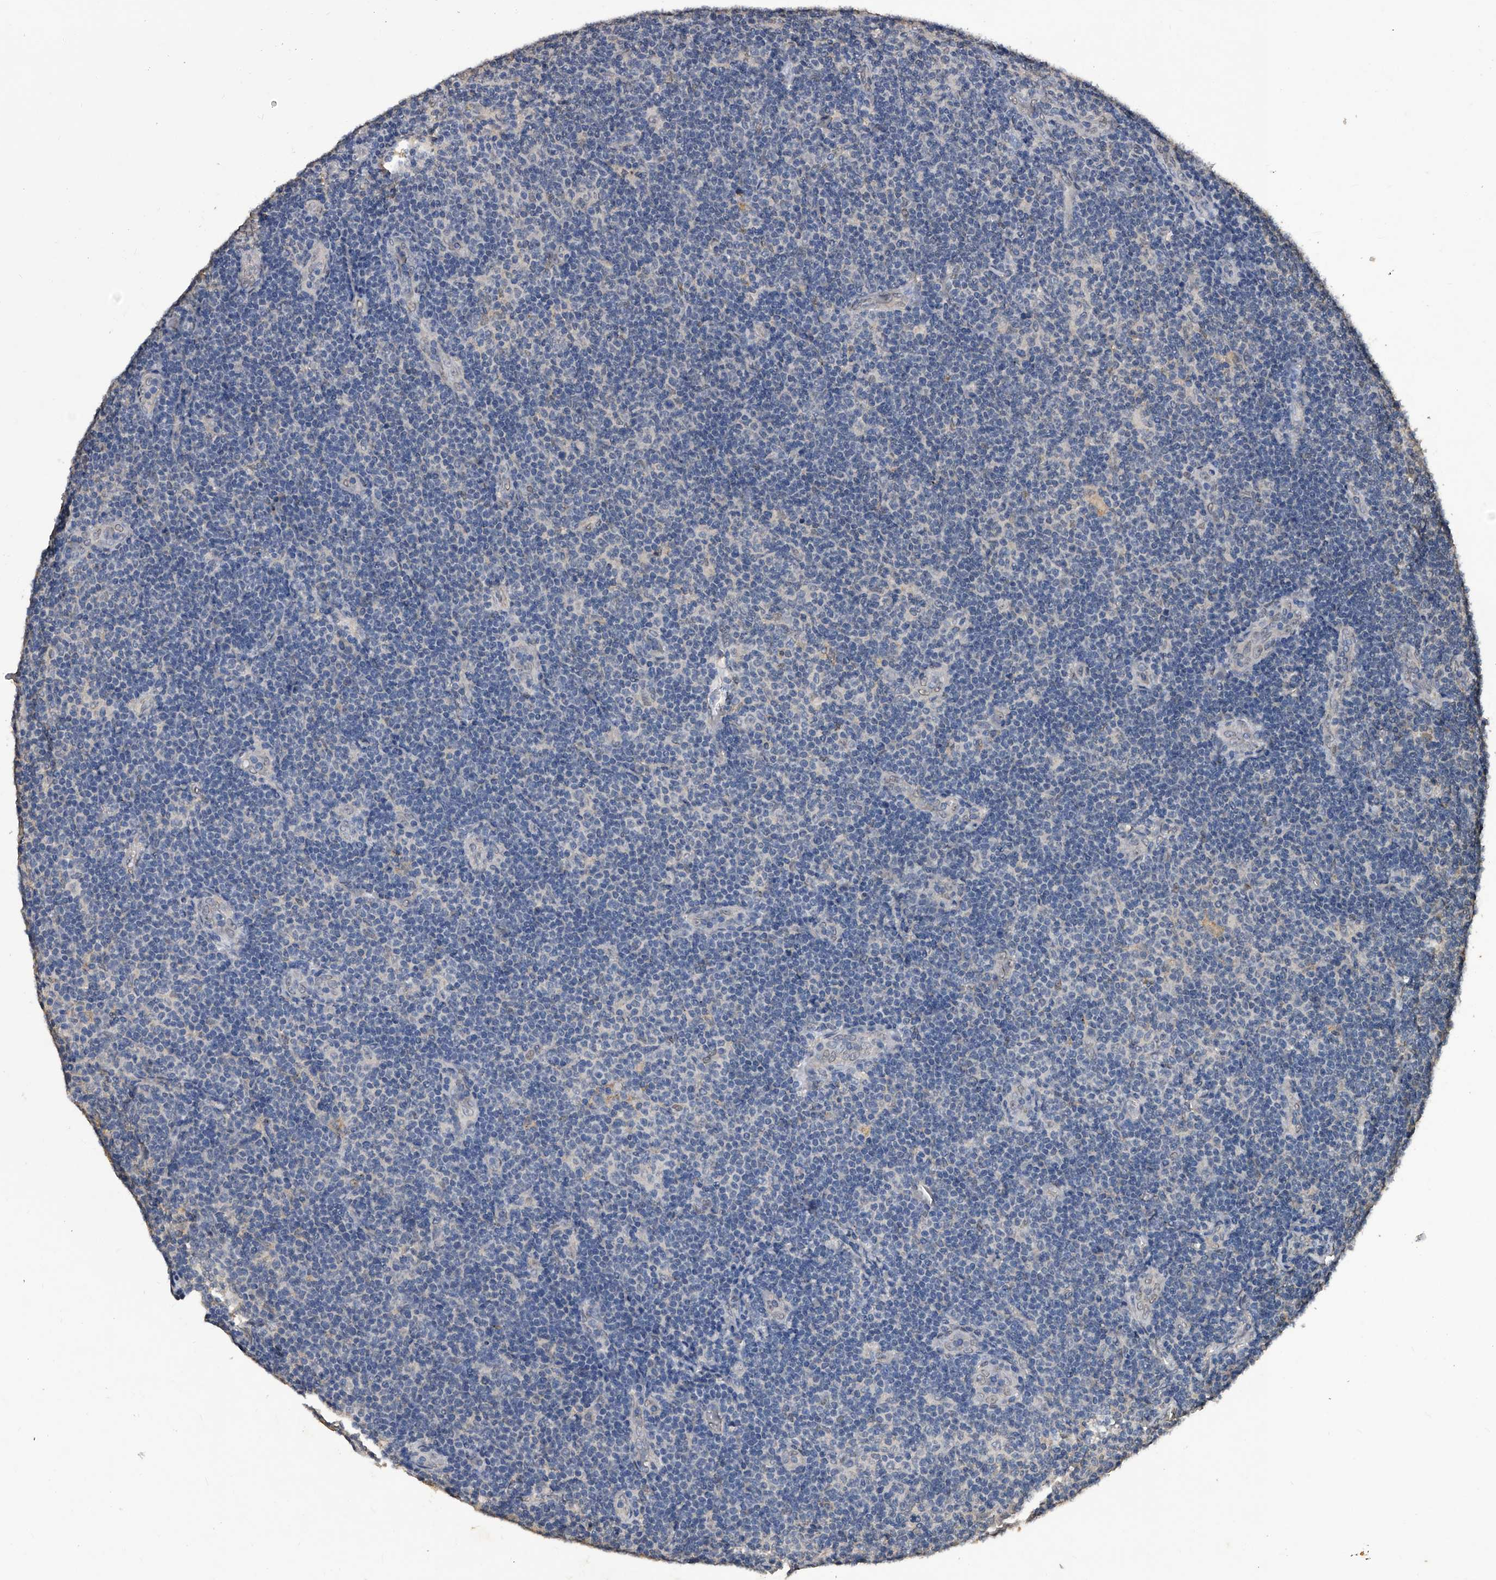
{"staining": {"intensity": "negative", "quantity": "none", "location": "none"}, "tissue": "lymphoma", "cell_type": "Tumor cells", "image_type": "cancer", "snomed": [{"axis": "morphology", "description": "Malignant lymphoma, non-Hodgkin's type, Low grade"}, {"axis": "topography", "description": "Lymph node"}], "caption": "An image of low-grade malignant lymphoma, non-Hodgkin's type stained for a protein reveals no brown staining in tumor cells.", "gene": "FBXL4", "patient": {"sex": "male", "age": 83}}